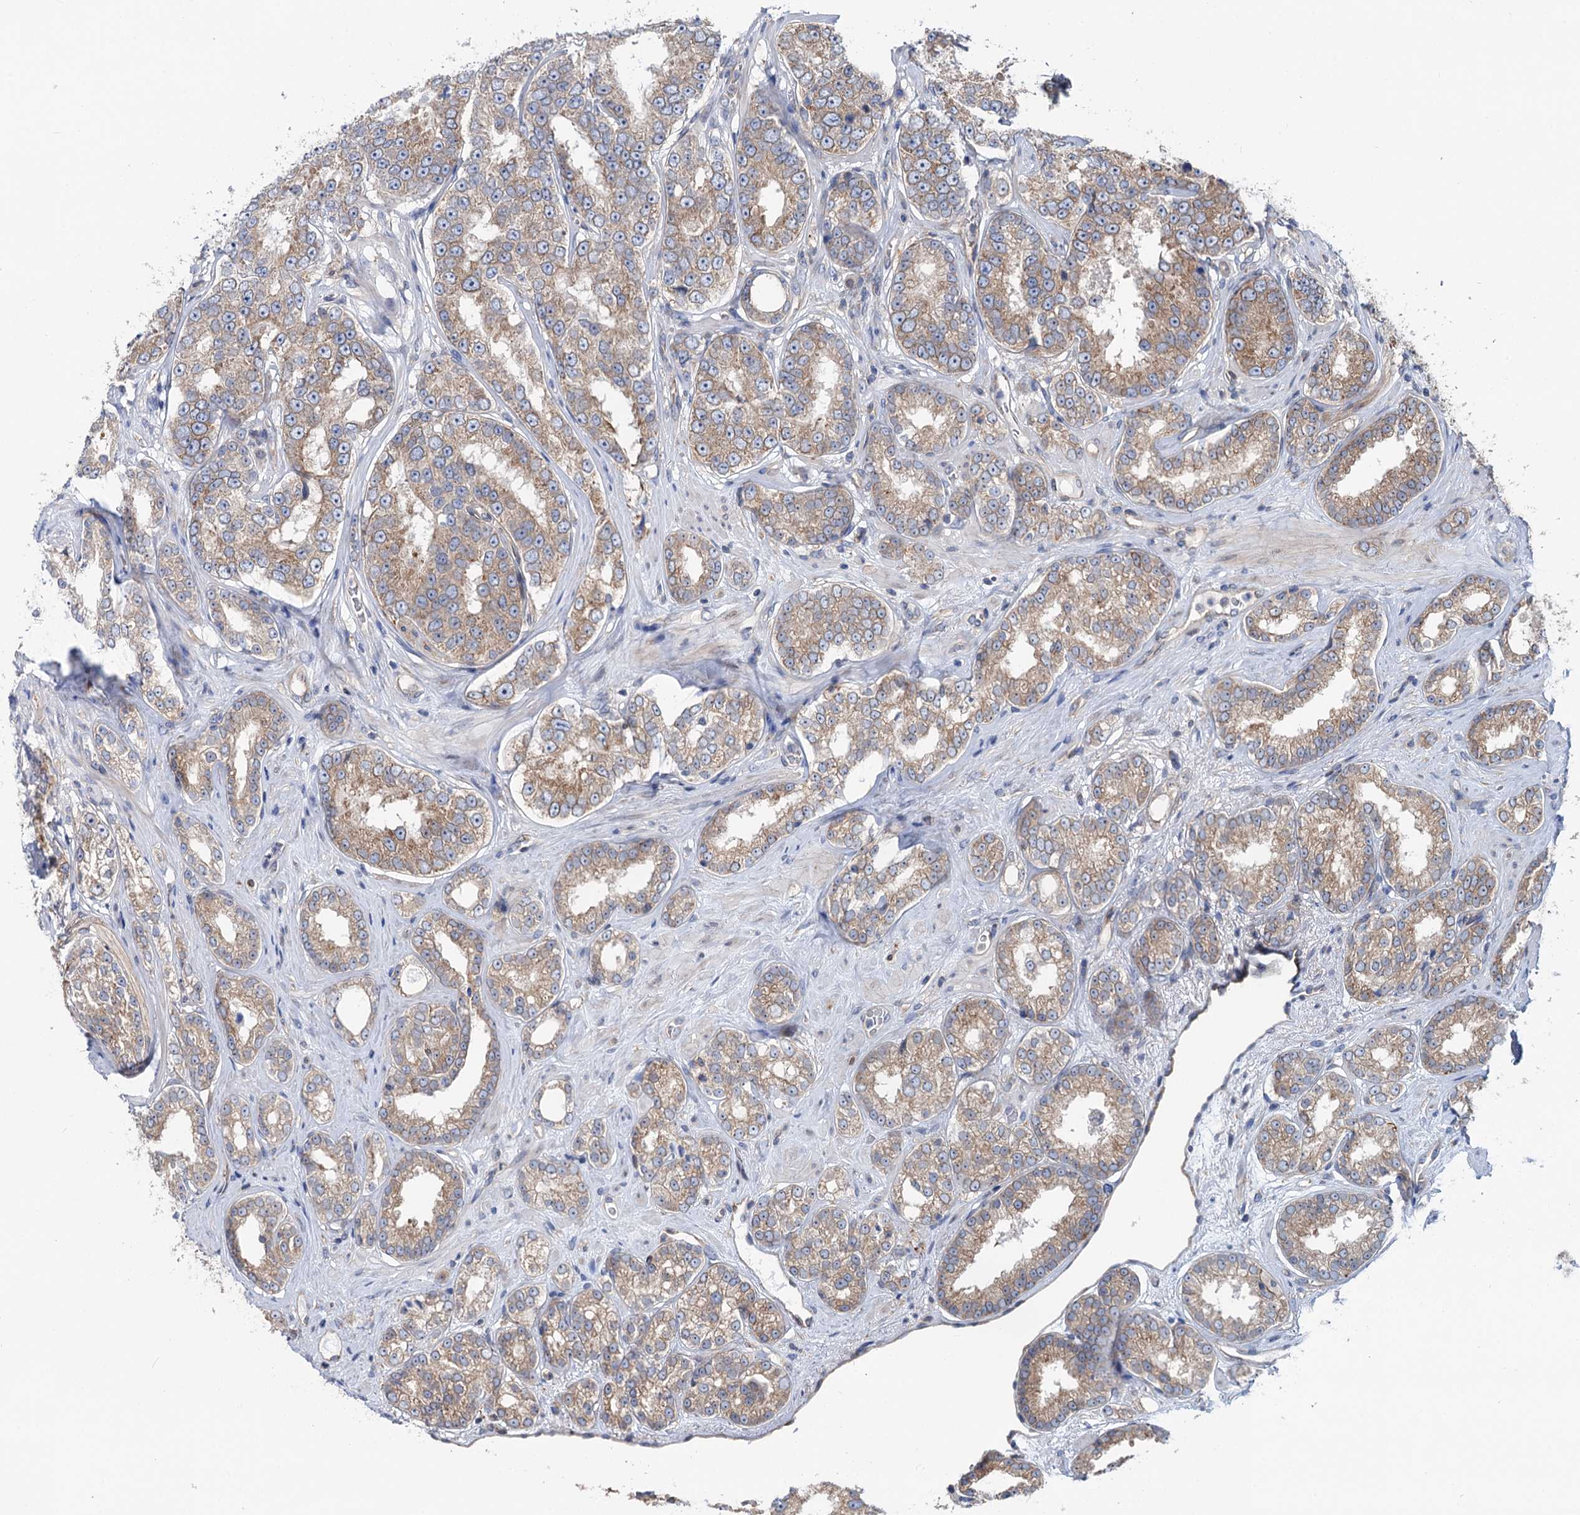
{"staining": {"intensity": "moderate", "quantity": ">75%", "location": "cytoplasmic/membranous"}, "tissue": "prostate cancer", "cell_type": "Tumor cells", "image_type": "cancer", "snomed": [{"axis": "morphology", "description": "Normal tissue, NOS"}, {"axis": "morphology", "description": "Adenocarcinoma, High grade"}, {"axis": "topography", "description": "Prostate"}], "caption": "Prostate cancer stained with a brown dye reveals moderate cytoplasmic/membranous positive positivity in about >75% of tumor cells.", "gene": "PTDSS2", "patient": {"sex": "male", "age": 83}}